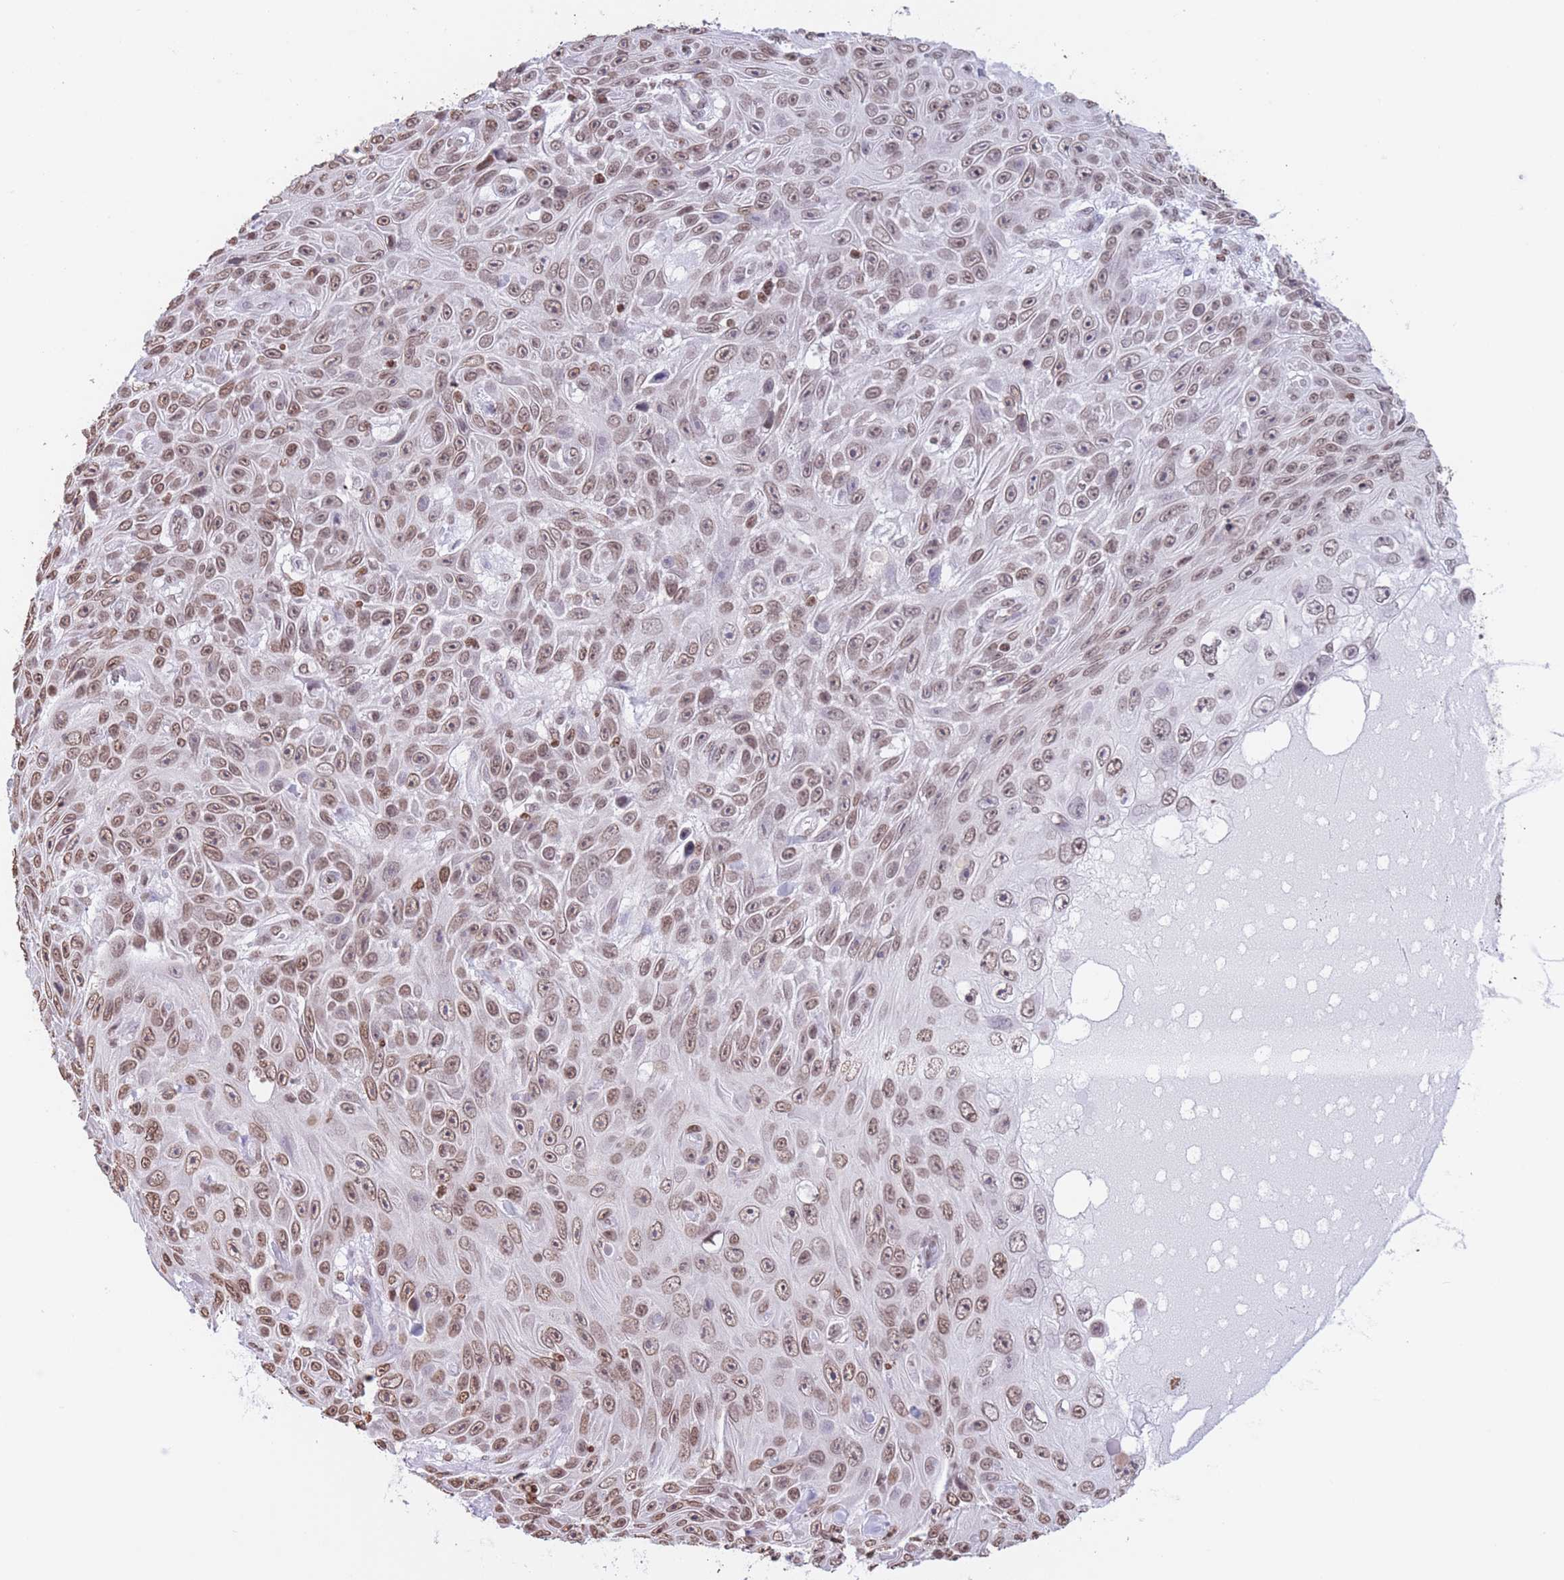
{"staining": {"intensity": "moderate", "quantity": ">75%", "location": "nuclear"}, "tissue": "skin cancer", "cell_type": "Tumor cells", "image_type": "cancer", "snomed": [{"axis": "morphology", "description": "Squamous cell carcinoma, NOS"}, {"axis": "topography", "description": "Skin"}], "caption": "Immunohistochemical staining of skin cancer (squamous cell carcinoma) shows medium levels of moderate nuclear staining in about >75% of tumor cells.", "gene": "H2BC11", "patient": {"sex": "male", "age": 82}}